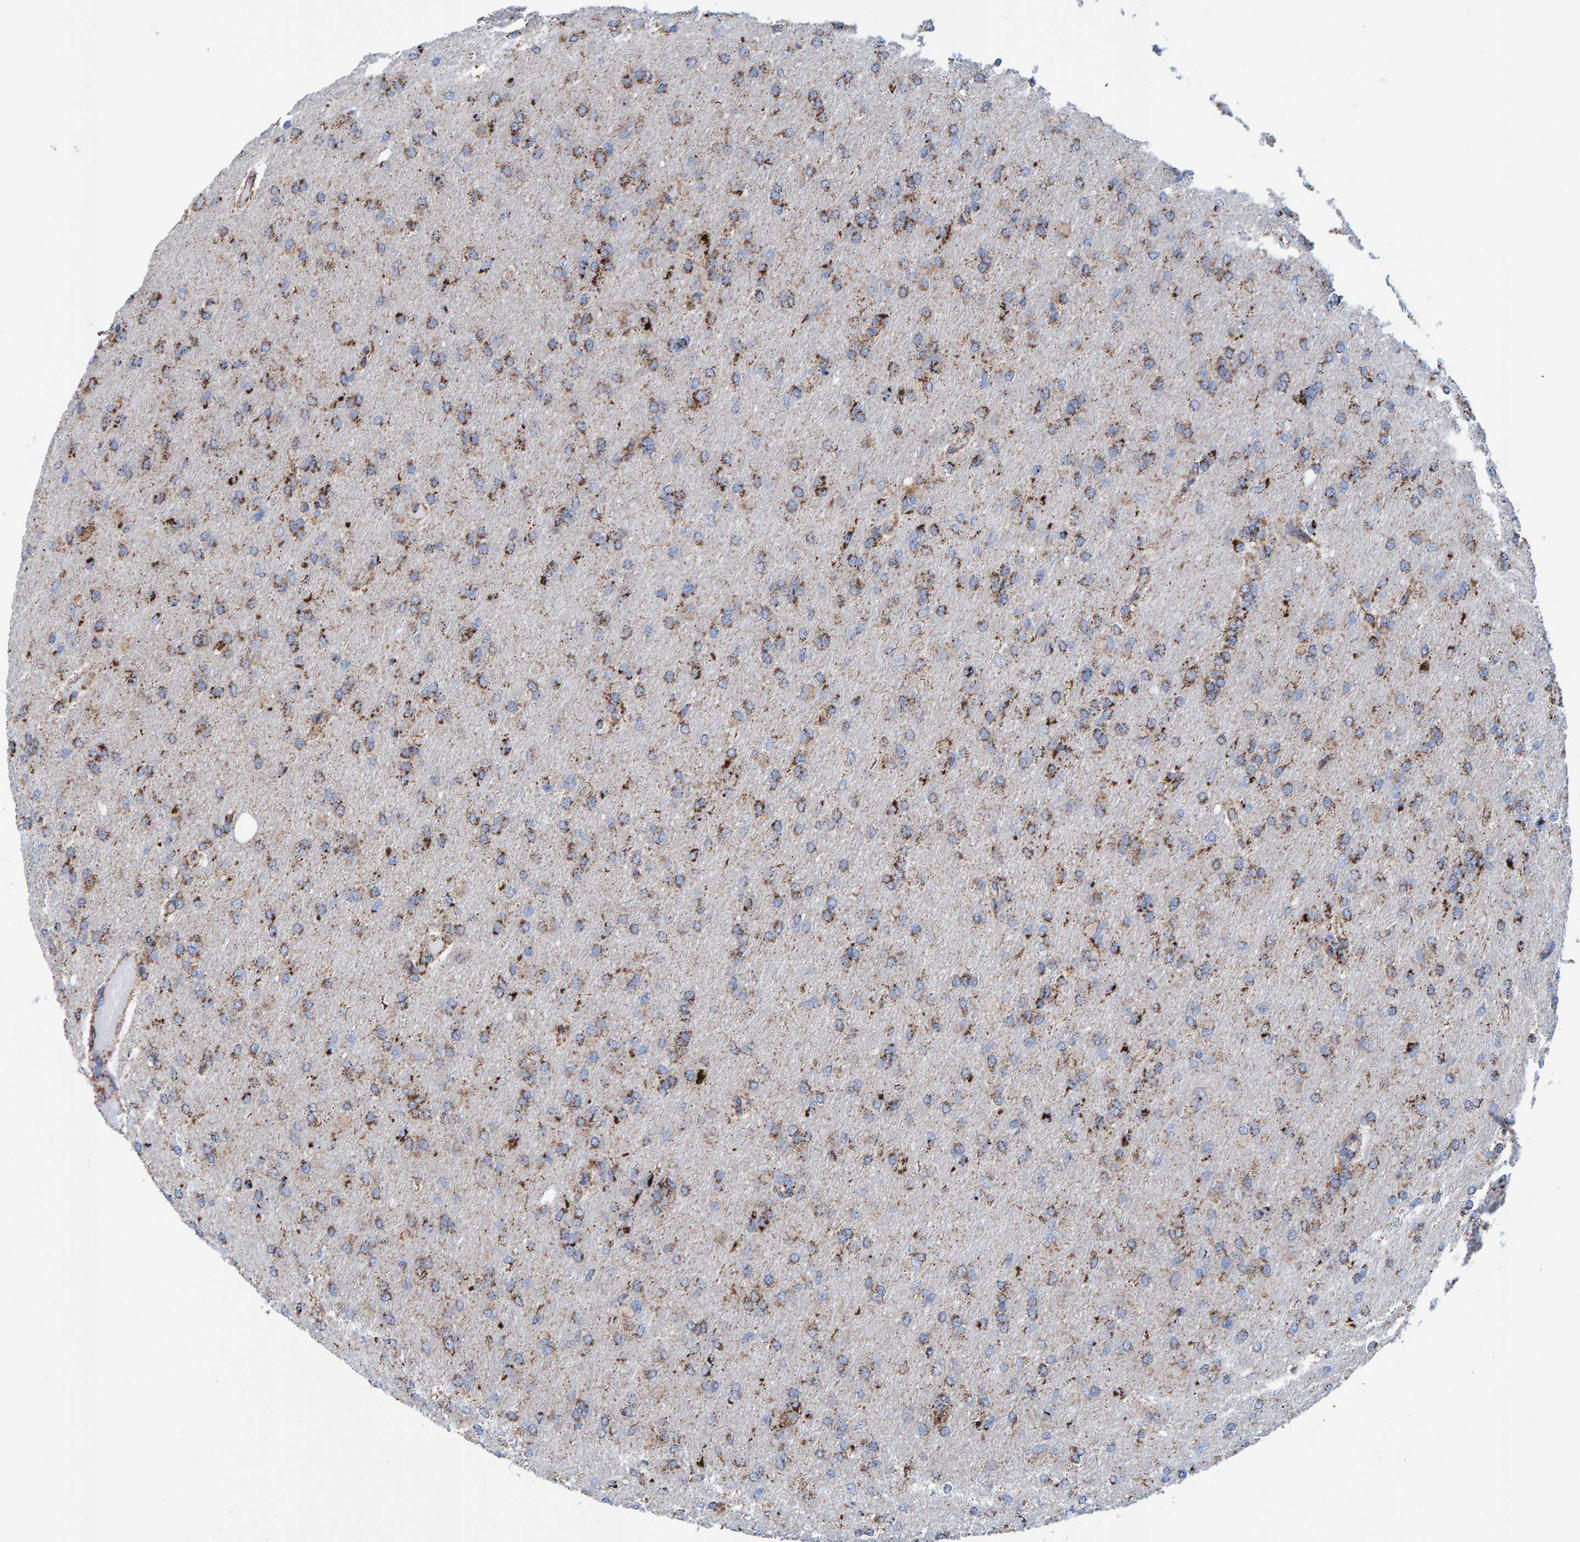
{"staining": {"intensity": "strong", "quantity": ">75%", "location": "cytoplasmic/membranous"}, "tissue": "glioma", "cell_type": "Tumor cells", "image_type": "cancer", "snomed": [{"axis": "morphology", "description": "Glioma, malignant, High grade"}, {"axis": "topography", "description": "Cerebral cortex"}], "caption": "This histopathology image exhibits immunohistochemistry staining of human glioma, with high strong cytoplasmic/membranous expression in approximately >75% of tumor cells.", "gene": "ENSG00000262660", "patient": {"sex": "female", "age": 36}}